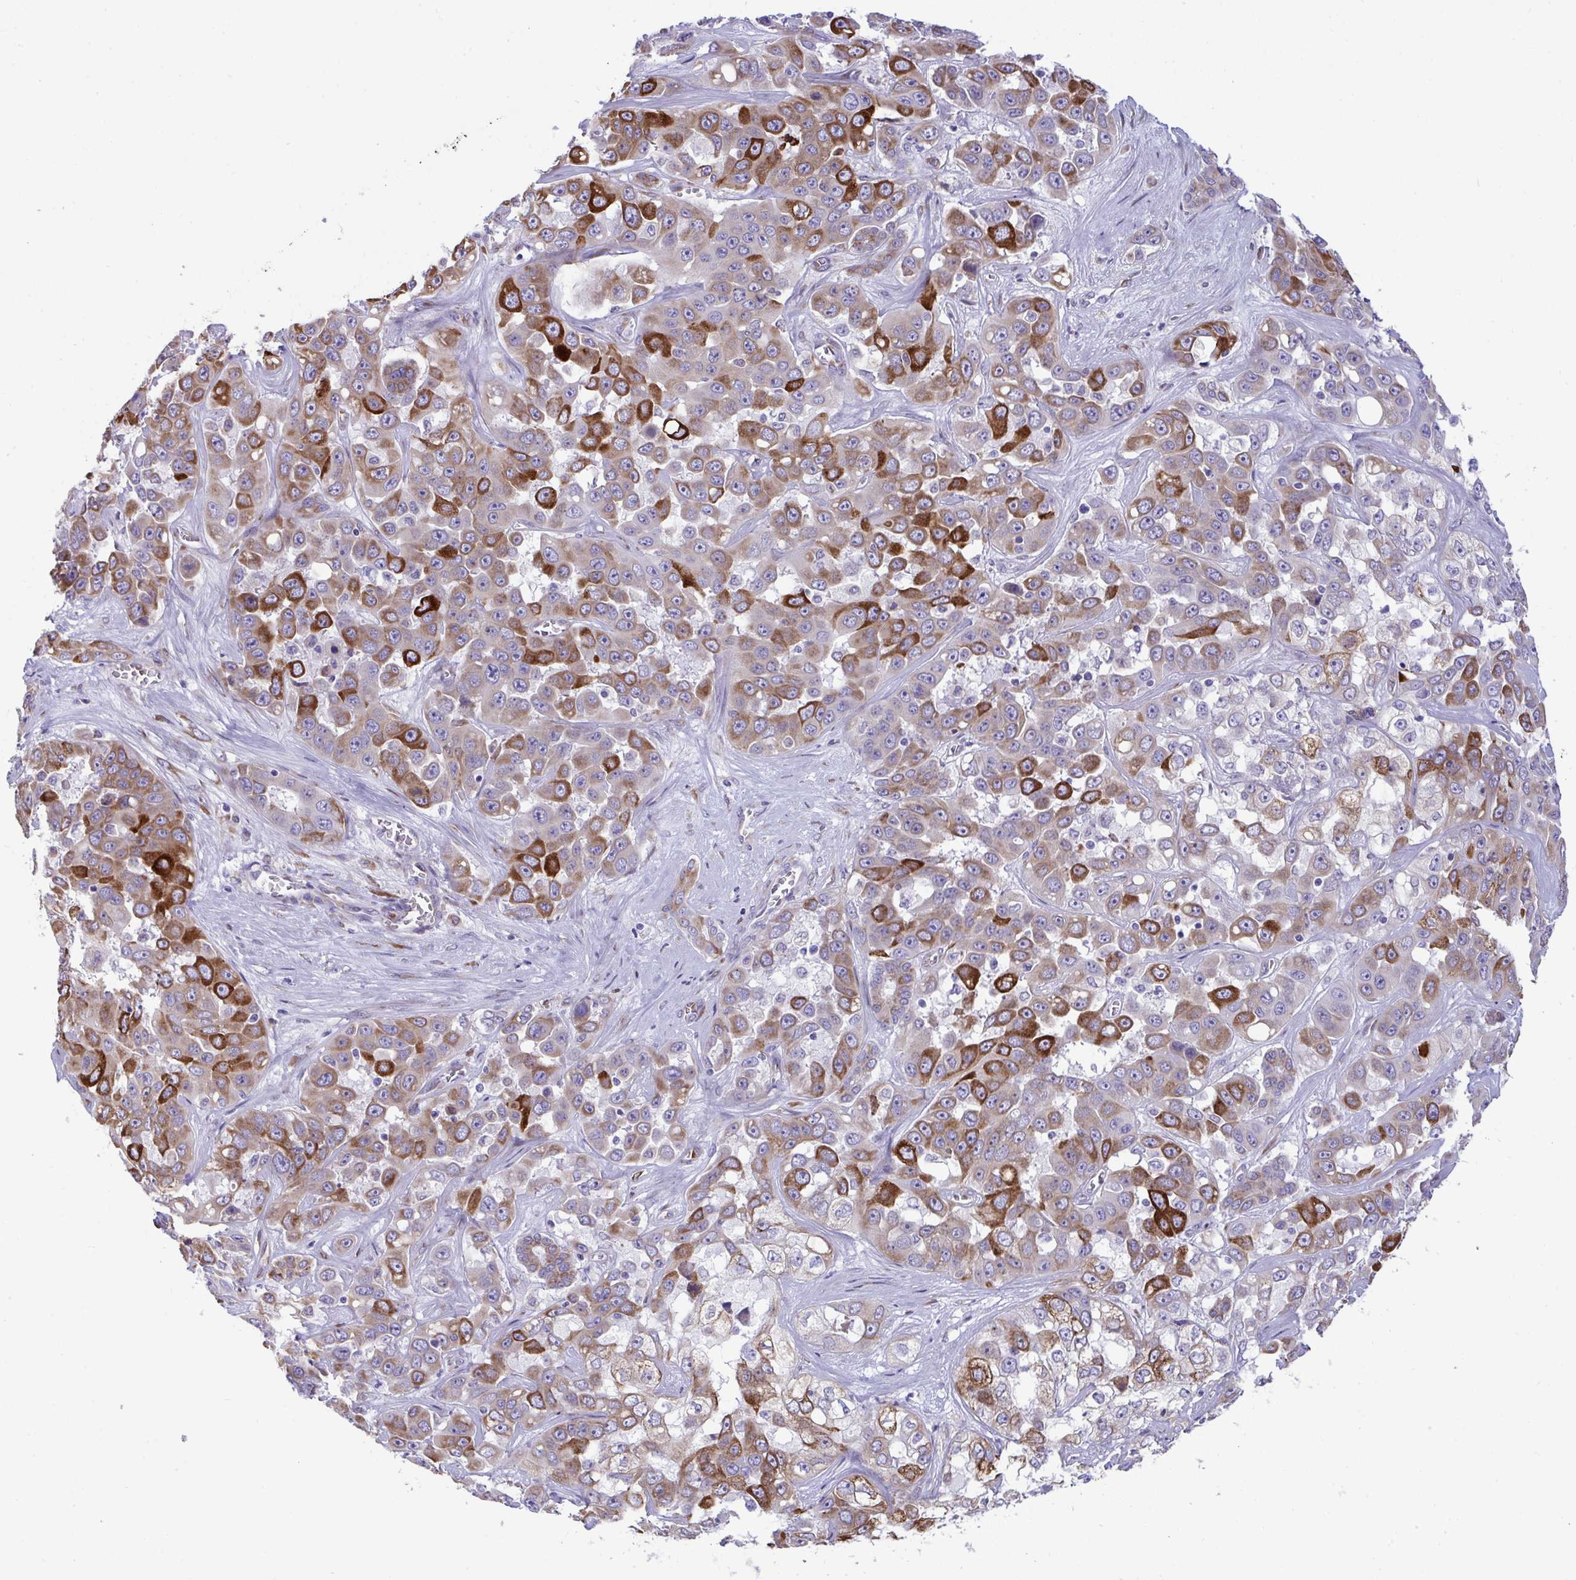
{"staining": {"intensity": "strong", "quantity": "25%-75%", "location": "cytoplasmic/membranous"}, "tissue": "liver cancer", "cell_type": "Tumor cells", "image_type": "cancer", "snomed": [{"axis": "morphology", "description": "Cholangiocarcinoma"}, {"axis": "topography", "description": "Liver"}], "caption": "A brown stain shows strong cytoplasmic/membranous positivity of a protein in human liver cancer (cholangiocarcinoma) tumor cells. Ihc stains the protein in brown and the nuclei are stained blue.", "gene": "ASPH", "patient": {"sex": "female", "age": 52}}